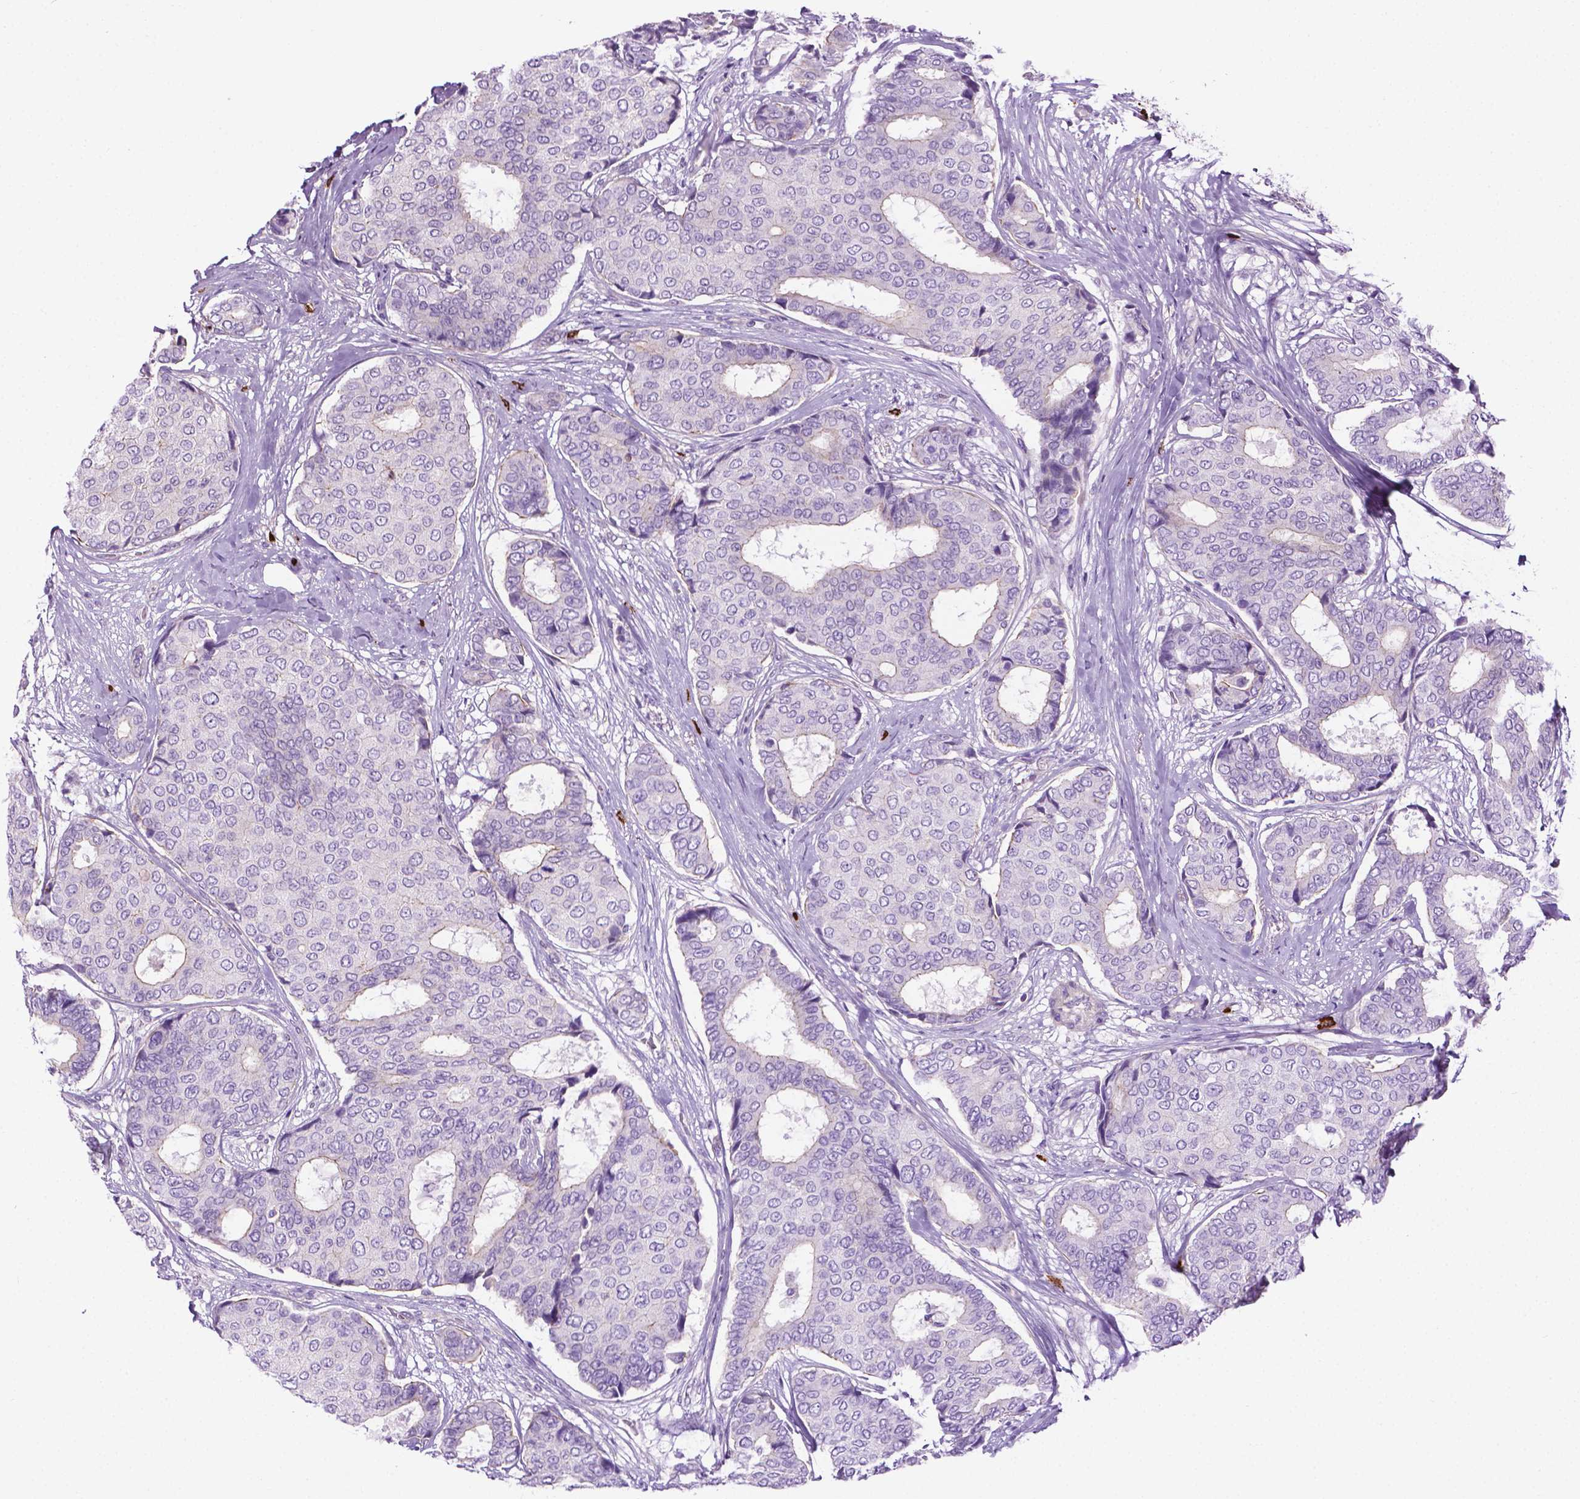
{"staining": {"intensity": "negative", "quantity": "none", "location": "none"}, "tissue": "breast cancer", "cell_type": "Tumor cells", "image_type": "cancer", "snomed": [{"axis": "morphology", "description": "Duct carcinoma"}, {"axis": "topography", "description": "Breast"}], "caption": "Invasive ductal carcinoma (breast) was stained to show a protein in brown. There is no significant staining in tumor cells.", "gene": "SPECC1L", "patient": {"sex": "female", "age": 75}}